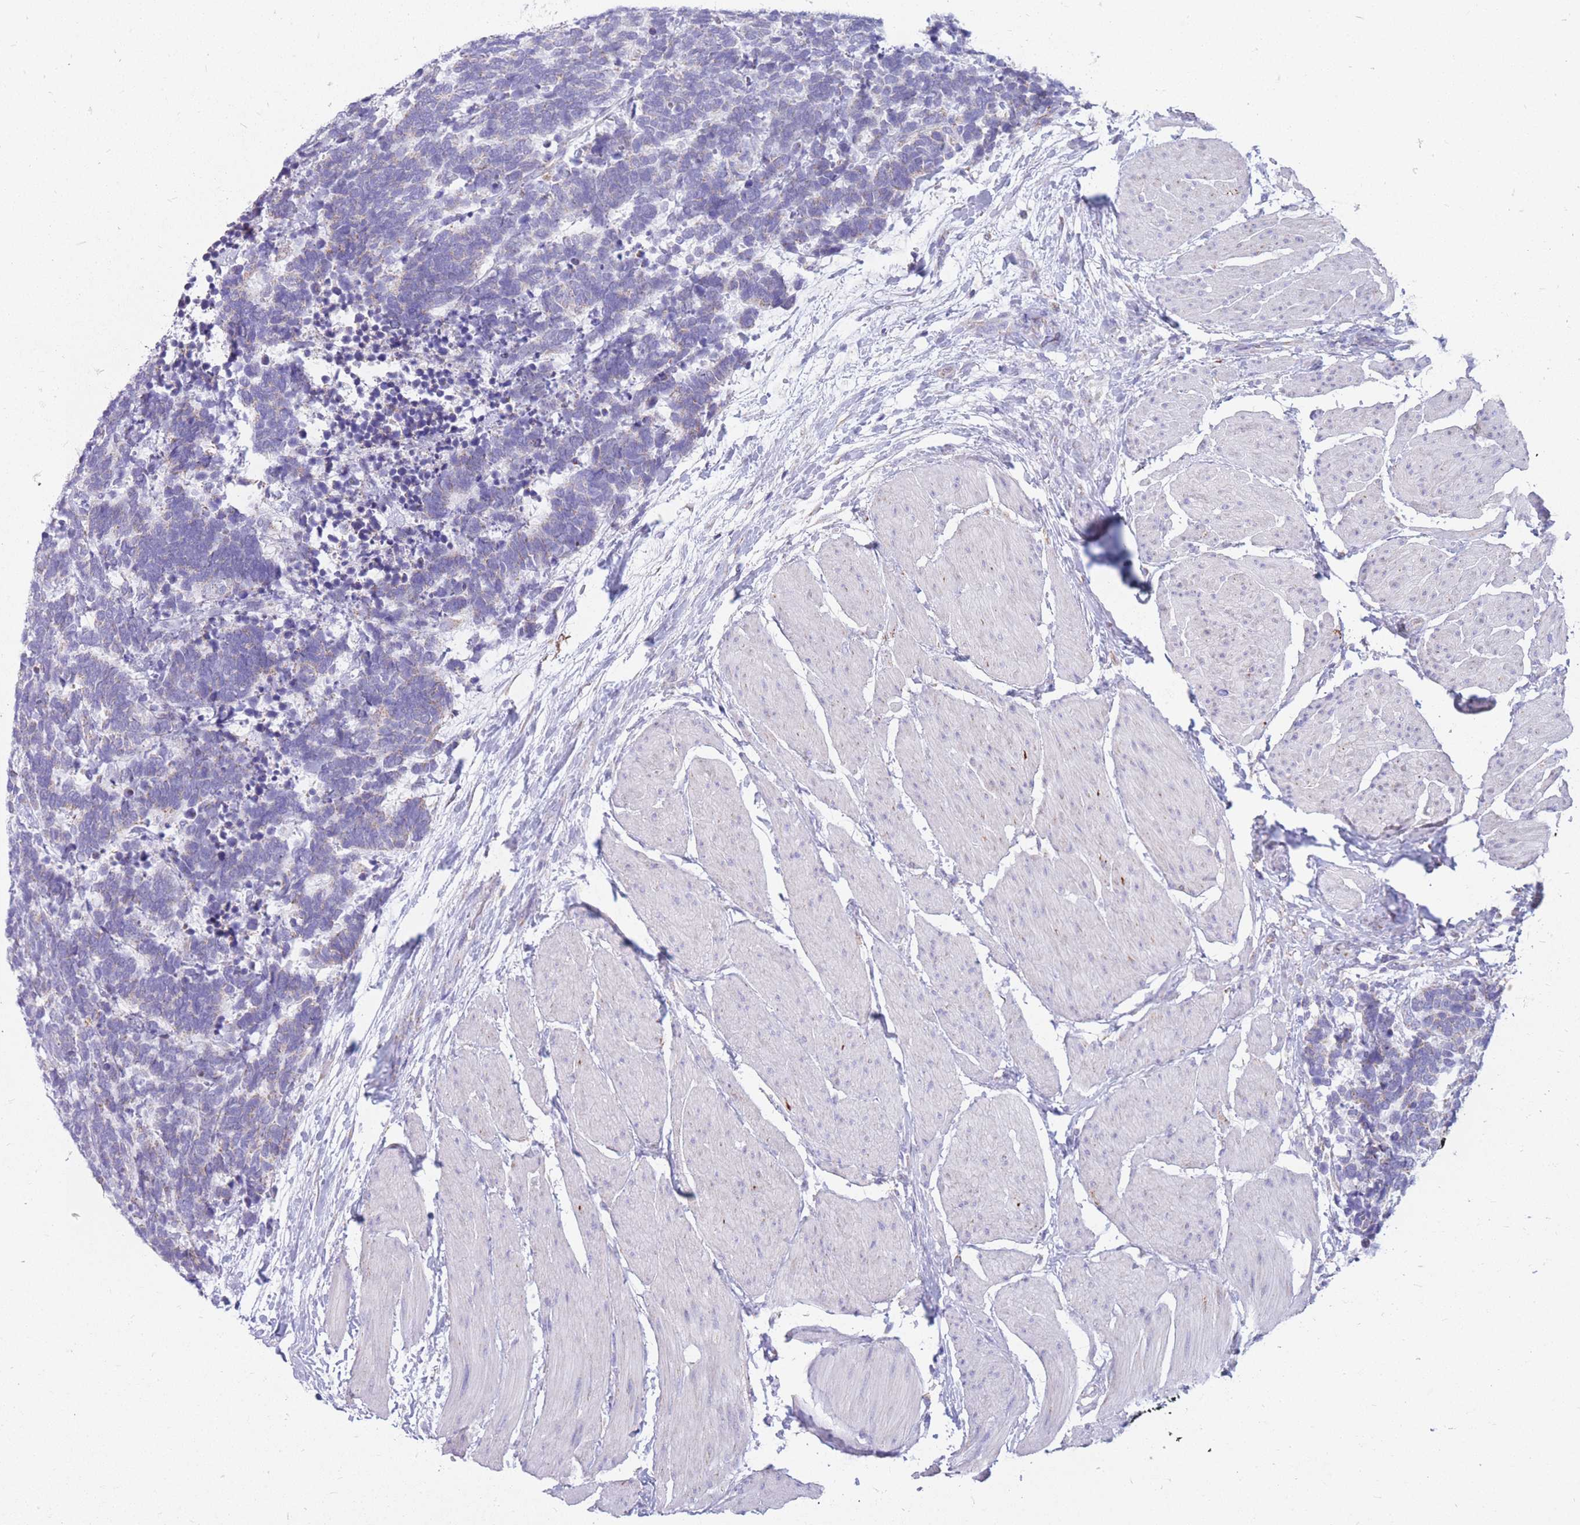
{"staining": {"intensity": "negative", "quantity": "none", "location": "none"}, "tissue": "carcinoid", "cell_type": "Tumor cells", "image_type": "cancer", "snomed": [{"axis": "morphology", "description": "Carcinoma, NOS"}, {"axis": "morphology", "description": "Carcinoid, malignant, NOS"}, {"axis": "topography", "description": "Urinary bladder"}], "caption": "The histopathology image reveals no significant positivity in tumor cells of carcinoid. Brightfield microscopy of immunohistochemistry (IHC) stained with DAB (3,3'-diaminobenzidine) (brown) and hematoxylin (blue), captured at high magnification.", "gene": "PCSK1", "patient": {"sex": "male", "age": 57}}